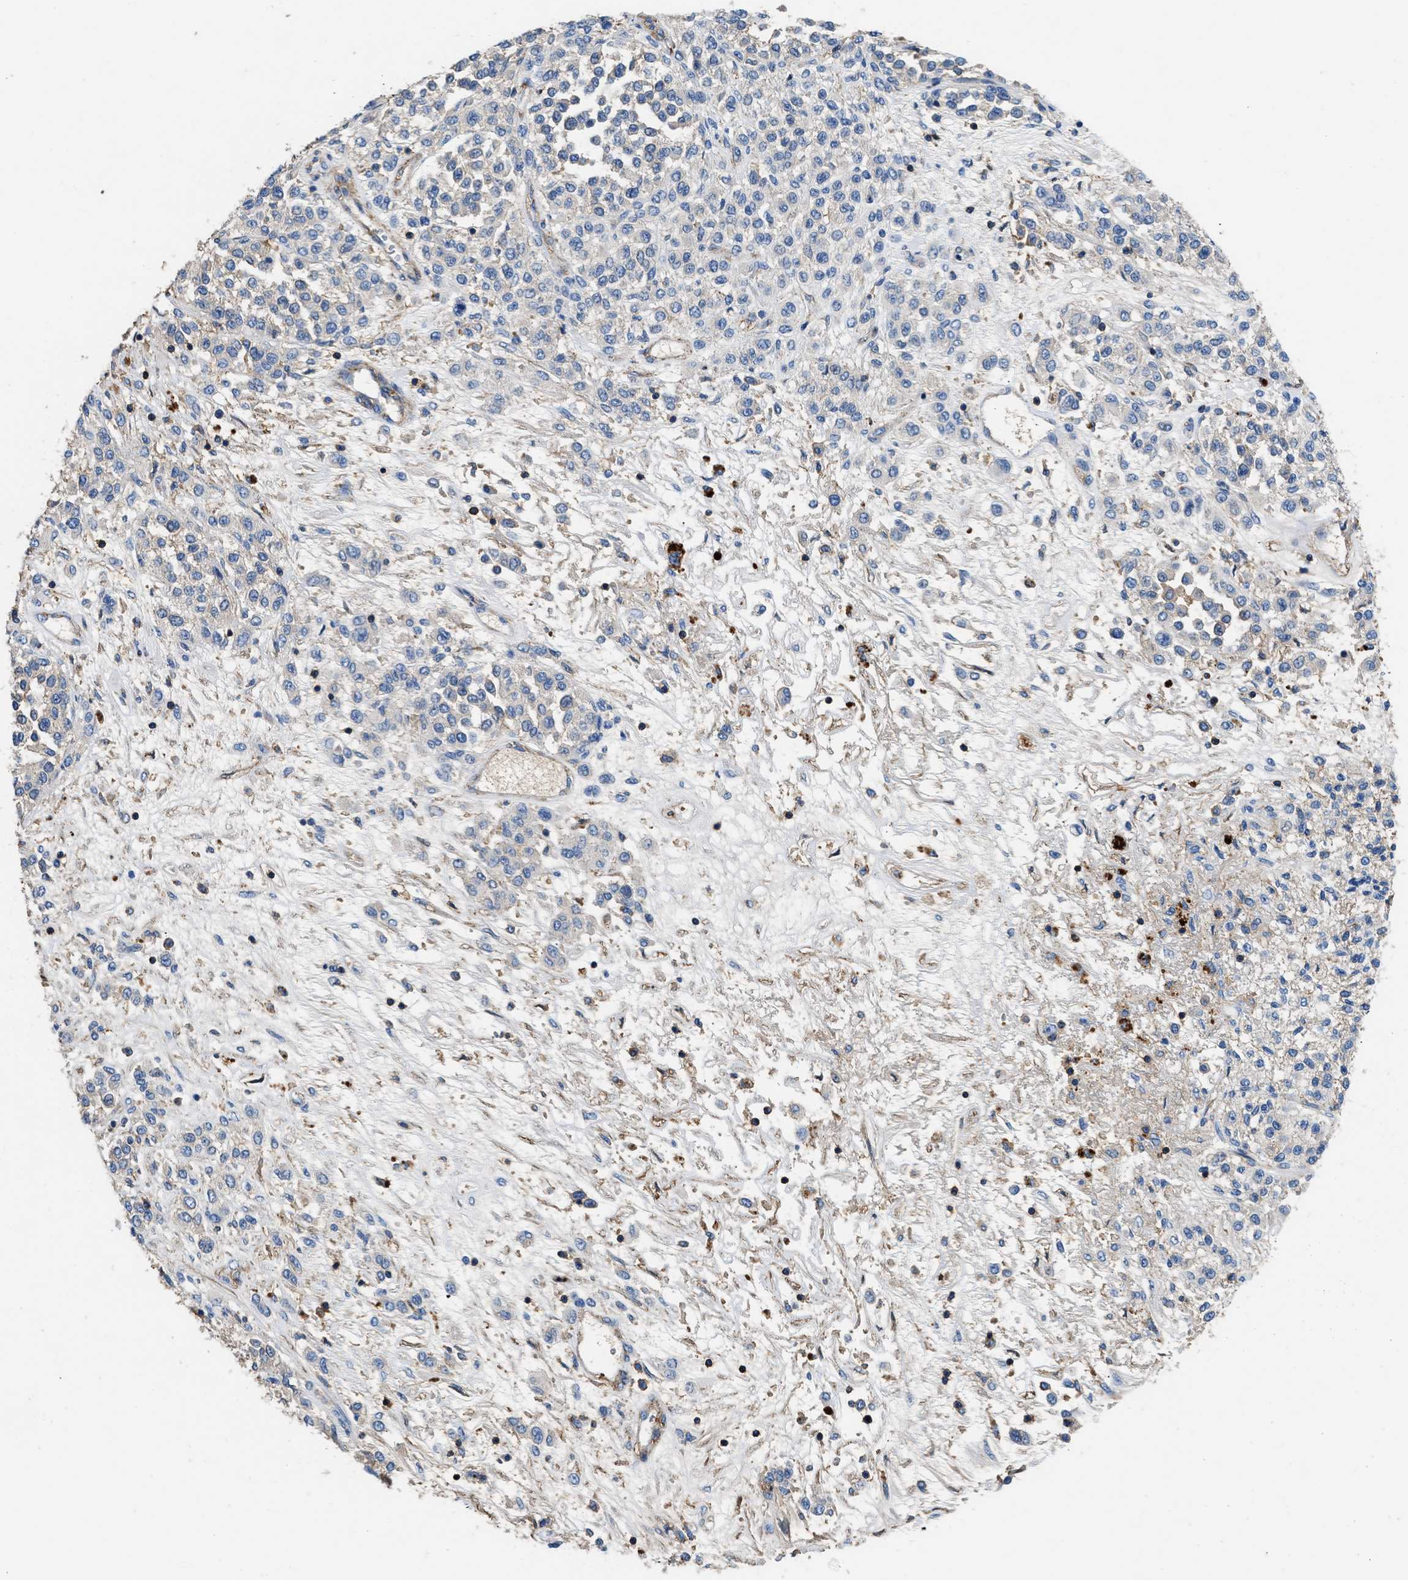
{"staining": {"intensity": "negative", "quantity": "none", "location": "none"}, "tissue": "melanoma", "cell_type": "Tumor cells", "image_type": "cancer", "snomed": [{"axis": "morphology", "description": "Malignant melanoma, Metastatic site"}, {"axis": "topography", "description": "Pancreas"}], "caption": "Immunohistochemical staining of melanoma demonstrates no significant staining in tumor cells. The staining was performed using DAB to visualize the protein expression in brown, while the nuclei were stained in blue with hematoxylin (Magnification: 20x).", "gene": "KCNQ4", "patient": {"sex": "female", "age": 30}}